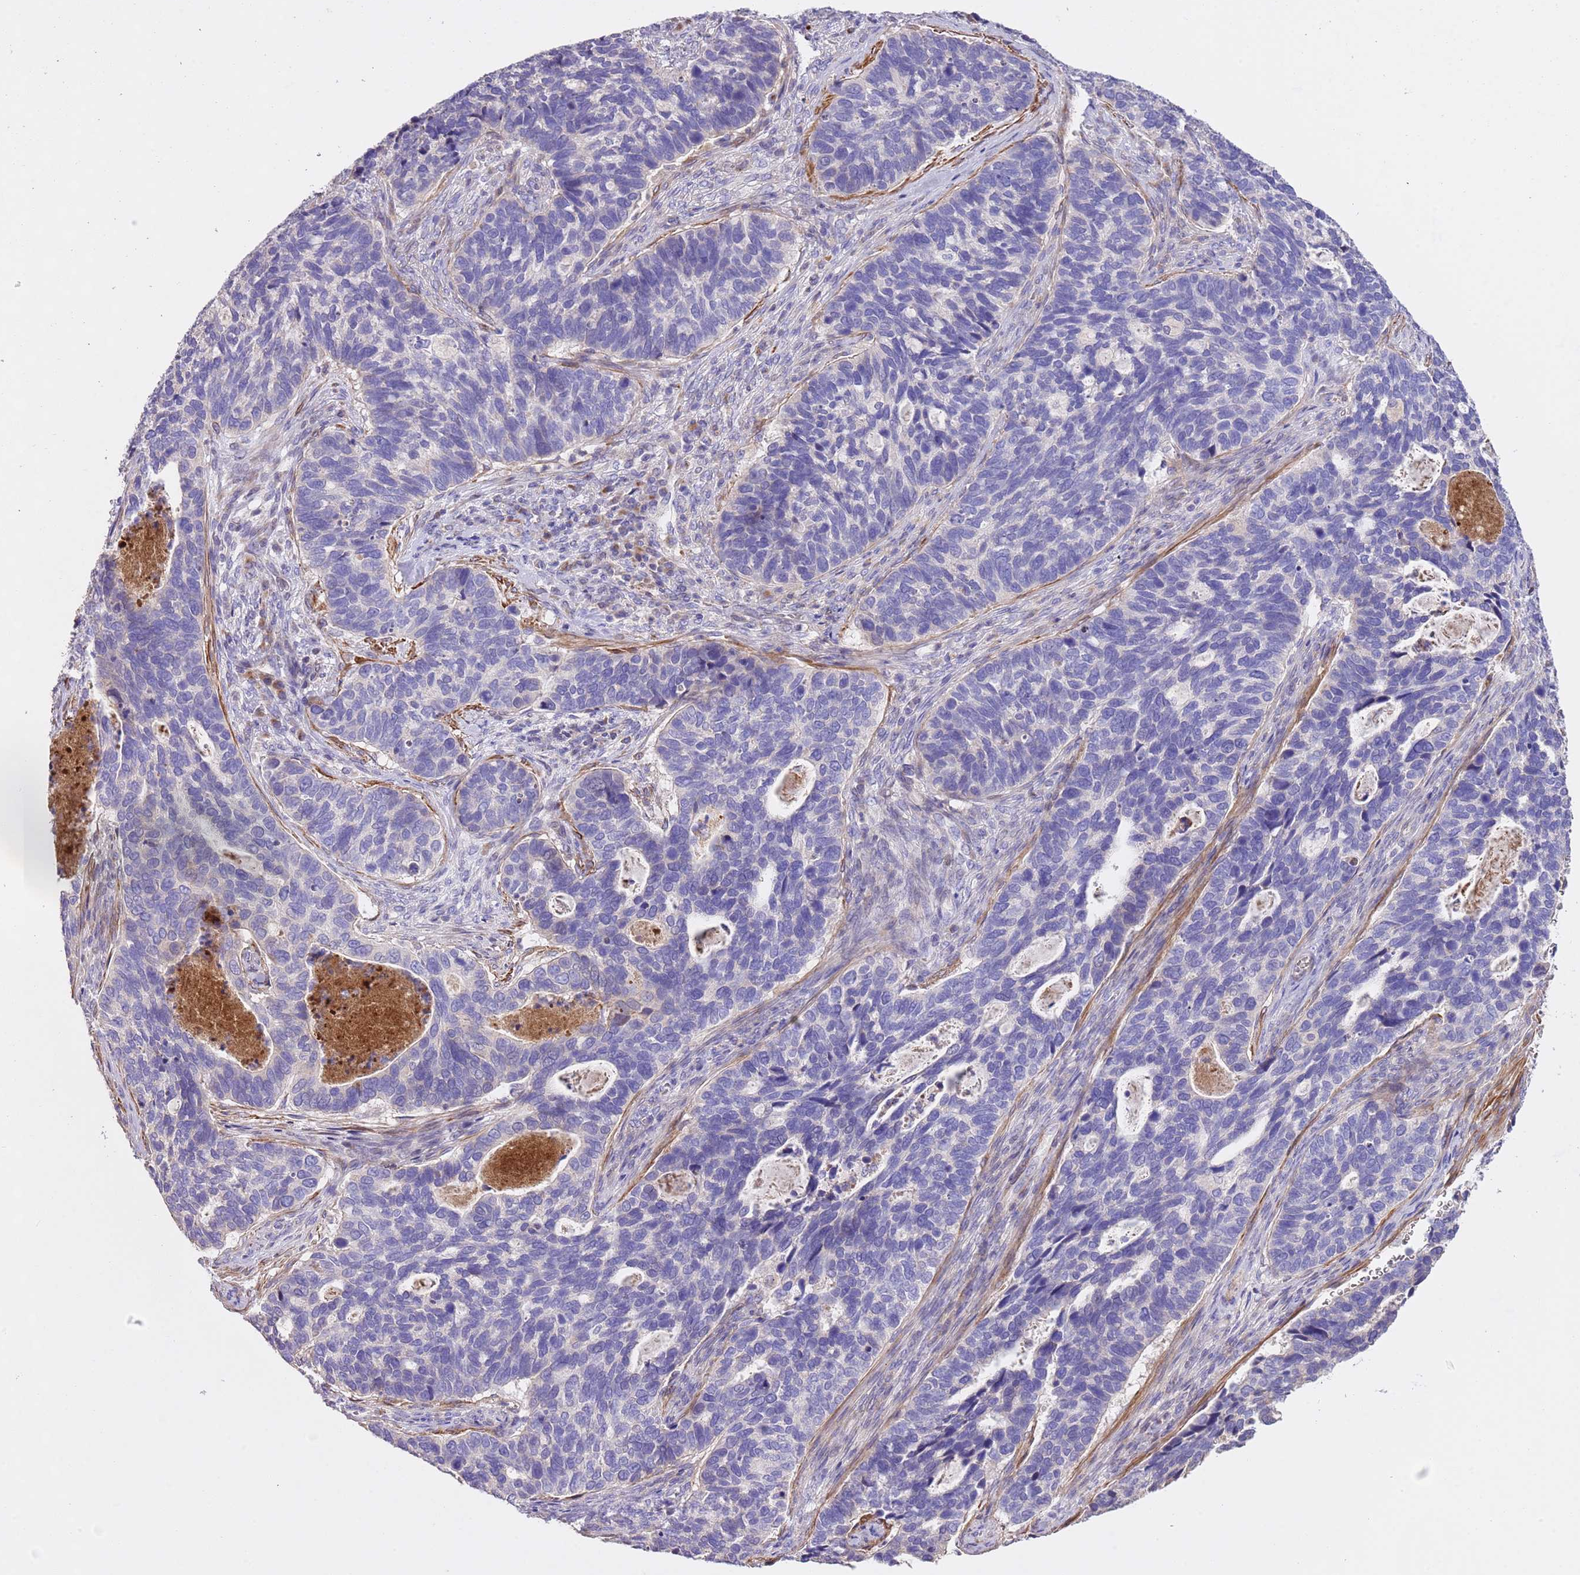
{"staining": {"intensity": "negative", "quantity": "none", "location": "none"}, "tissue": "cervical cancer", "cell_type": "Tumor cells", "image_type": "cancer", "snomed": [{"axis": "morphology", "description": "Squamous cell carcinoma, NOS"}, {"axis": "topography", "description": "Cervix"}], "caption": "Human cervical cancer (squamous cell carcinoma) stained for a protein using immunohistochemistry reveals no expression in tumor cells.", "gene": "PIGA", "patient": {"sex": "female", "age": 38}}